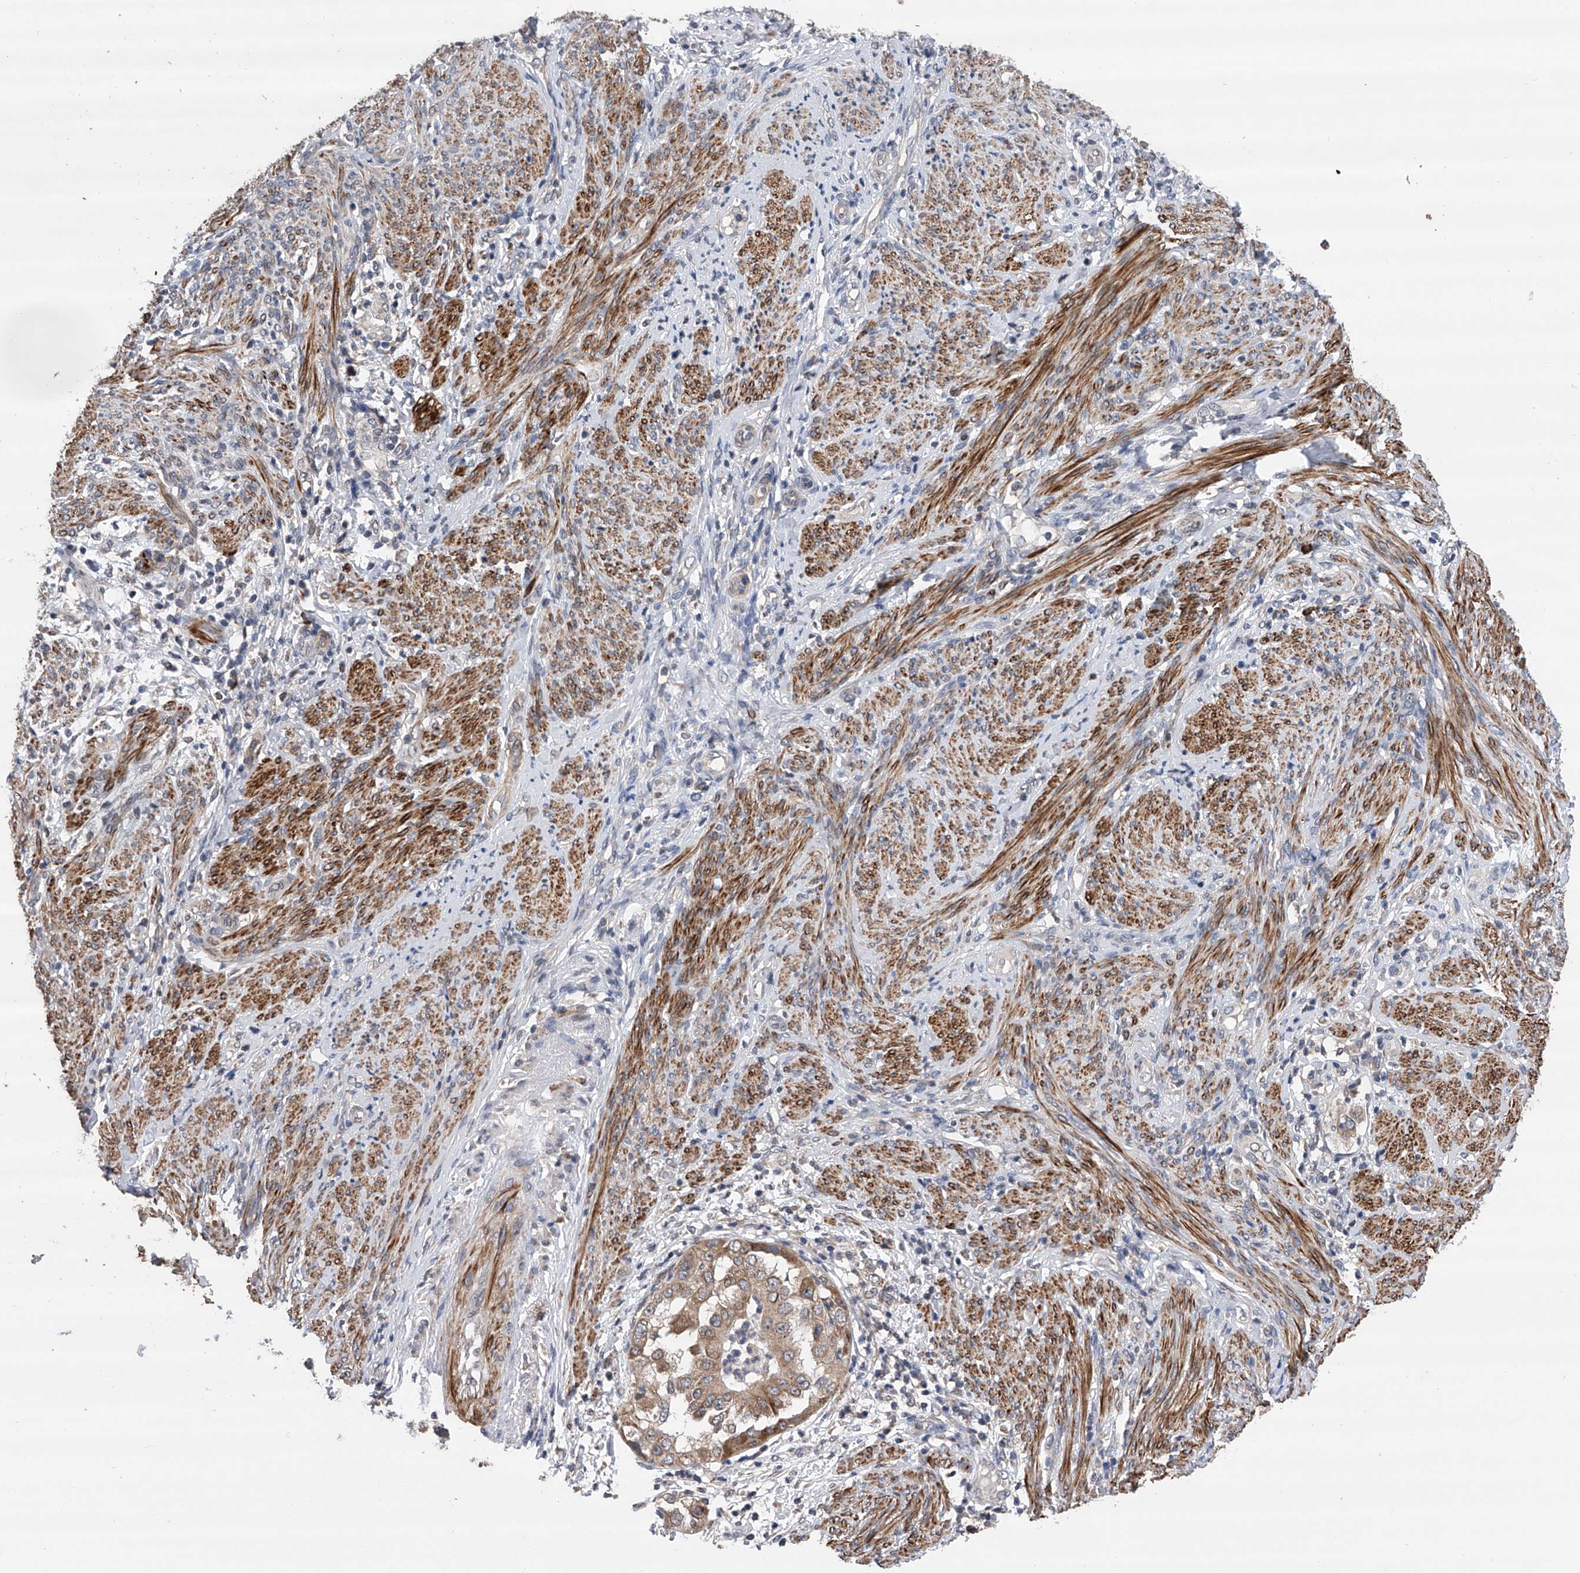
{"staining": {"intensity": "moderate", "quantity": ">75%", "location": "cytoplasmic/membranous"}, "tissue": "endometrial cancer", "cell_type": "Tumor cells", "image_type": "cancer", "snomed": [{"axis": "morphology", "description": "Adenocarcinoma, NOS"}, {"axis": "topography", "description": "Endometrium"}], "caption": "This is a photomicrograph of immunohistochemistry staining of endometrial adenocarcinoma, which shows moderate staining in the cytoplasmic/membranous of tumor cells.", "gene": "SPOCK1", "patient": {"sex": "female", "age": 85}}